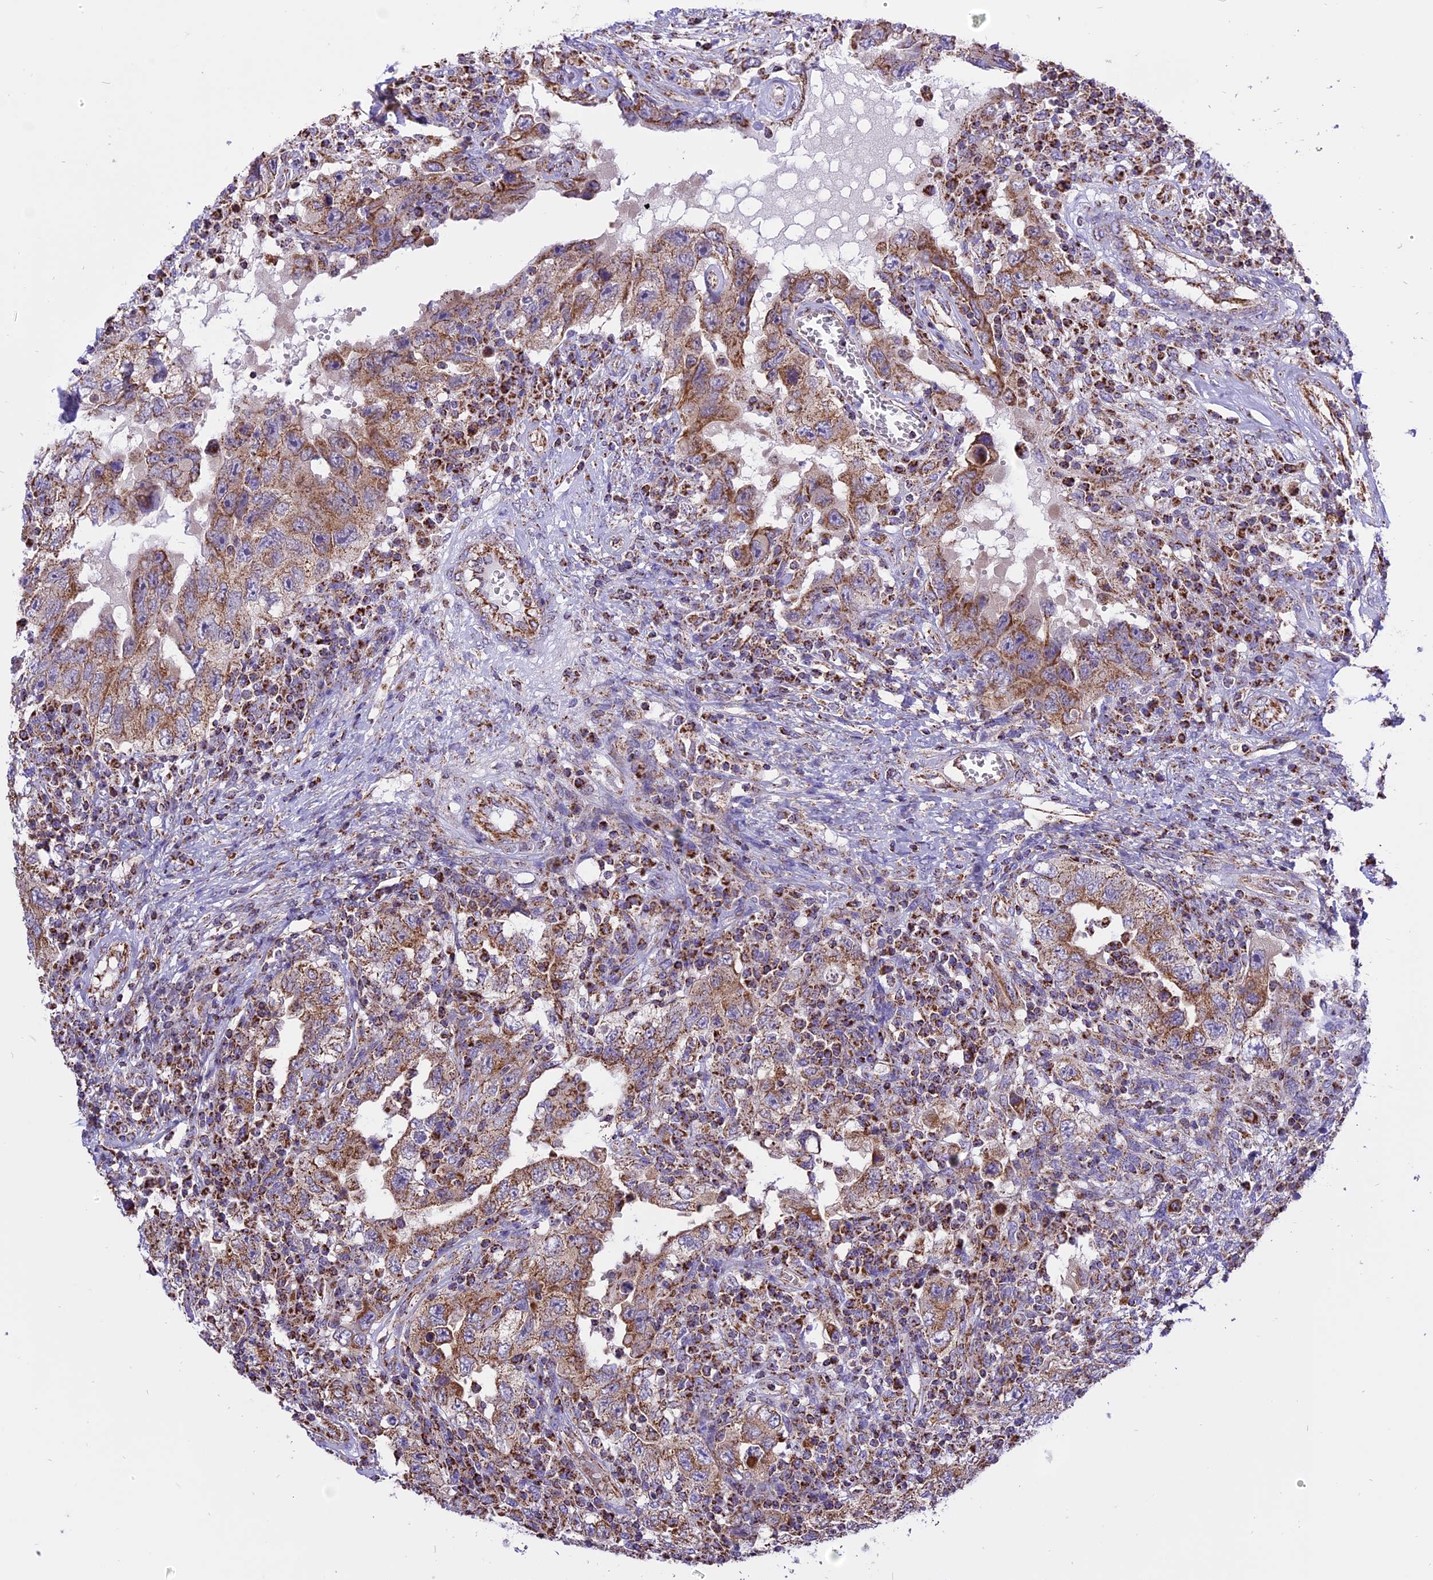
{"staining": {"intensity": "moderate", "quantity": ">75%", "location": "cytoplasmic/membranous"}, "tissue": "testis cancer", "cell_type": "Tumor cells", "image_type": "cancer", "snomed": [{"axis": "morphology", "description": "Carcinoma, Embryonal, NOS"}, {"axis": "topography", "description": "Testis"}], "caption": "Immunohistochemistry (DAB) staining of testis cancer demonstrates moderate cytoplasmic/membranous protein positivity in about >75% of tumor cells.", "gene": "TTC4", "patient": {"sex": "male", "age": 26}}